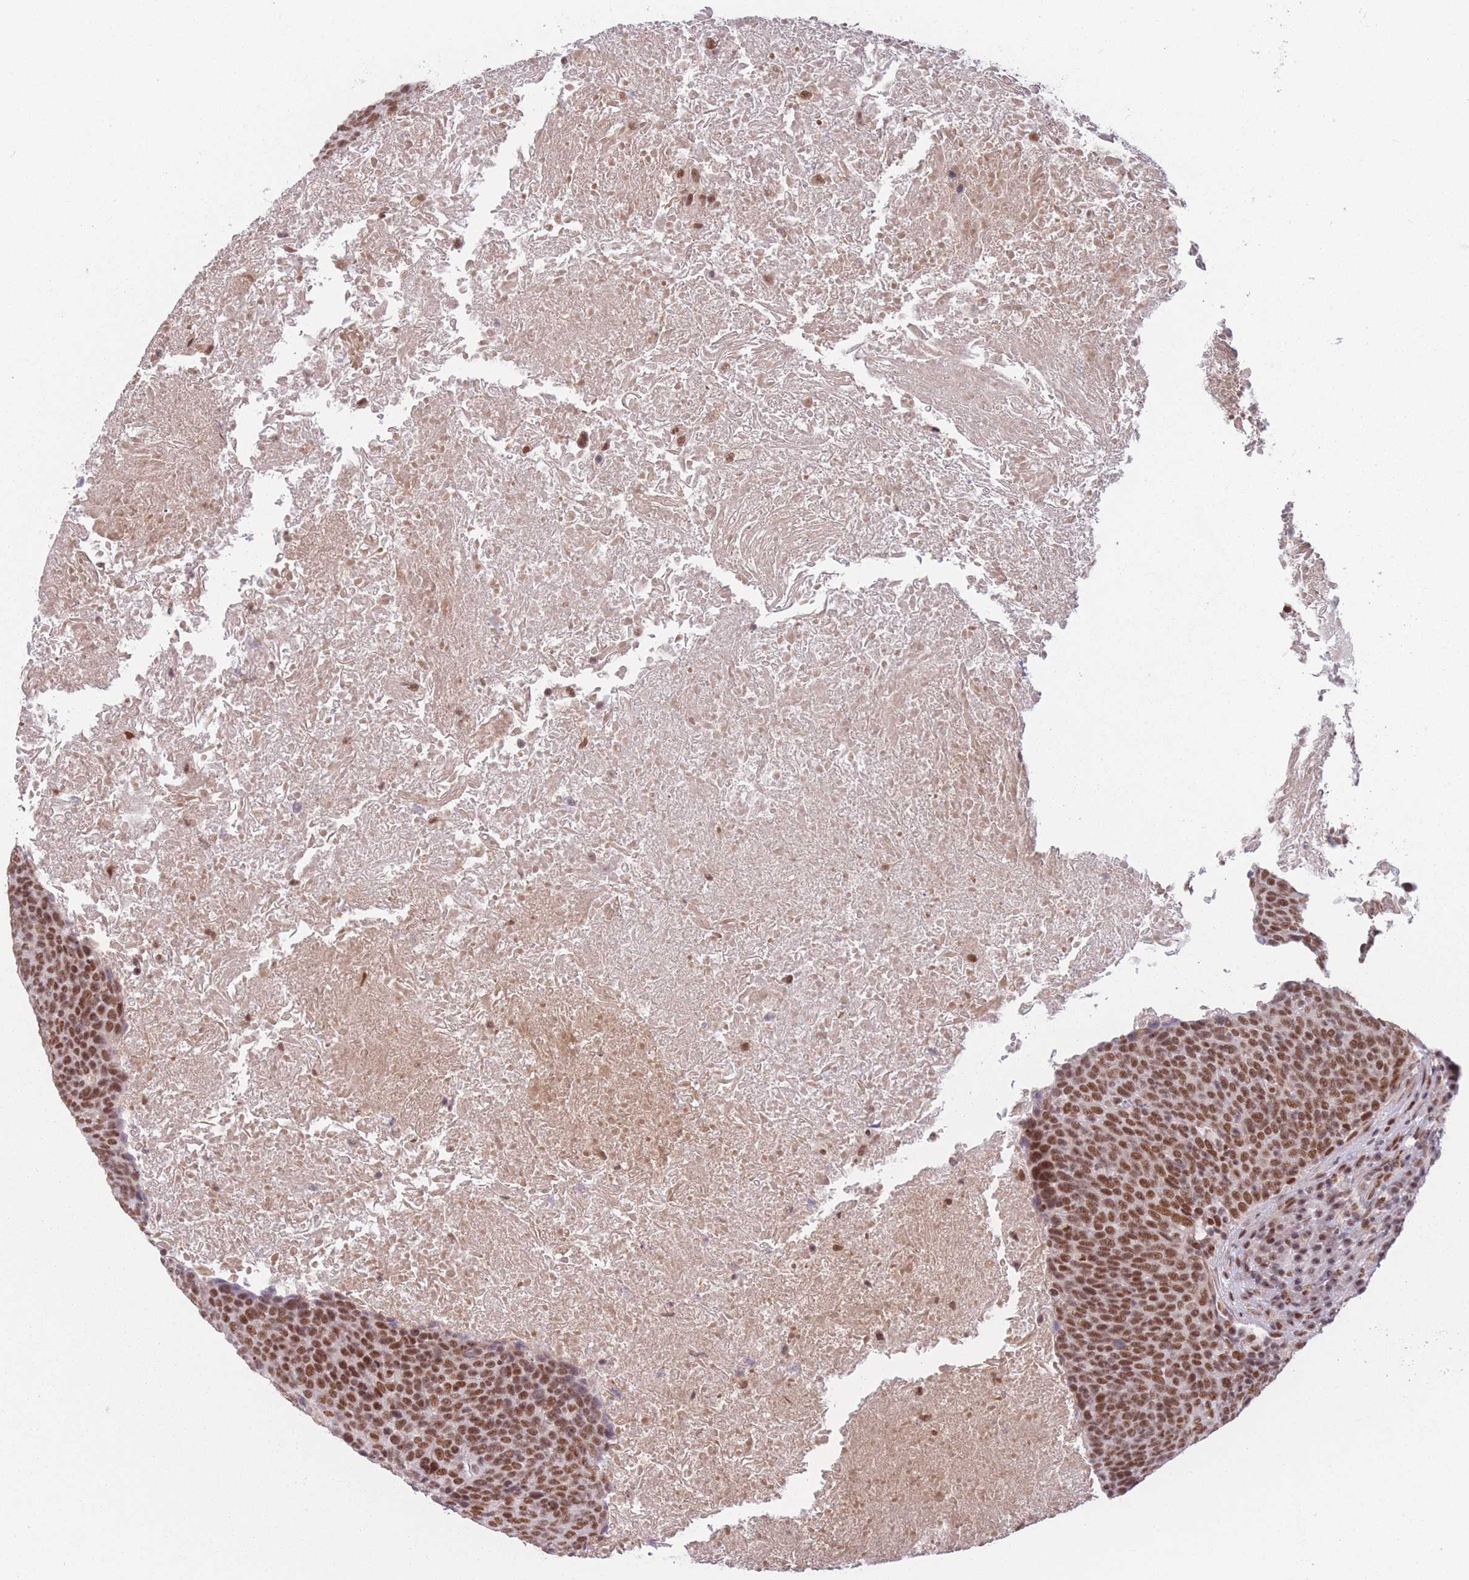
{"staining": {"intensity": "strong", "quantity": ">75%", "location": "nuclear"}, "tissue": "head and neck cancer", "cell_type": "Tumor cells", "image_type": "cancer", "snomed": [{"axis": "morphology", "description": "Squamous cell carcinoma, NOS"}, {"axis": "morphology", "description": "Squamous cell carcinoma, metastatic, NOS"}, {"axis": "topography", "description": "Lymph node"}, {"axis": "topography", "description": "Head-Neck"}], "caption": "A photomicrograph showing strong nuclear staining in about >75% of tumor cells in head and neck cancer, as visualized by brown immunohistochemical staining.", "gene": "SUPT6H", "patient": {"sex": "male", "age": 62}}